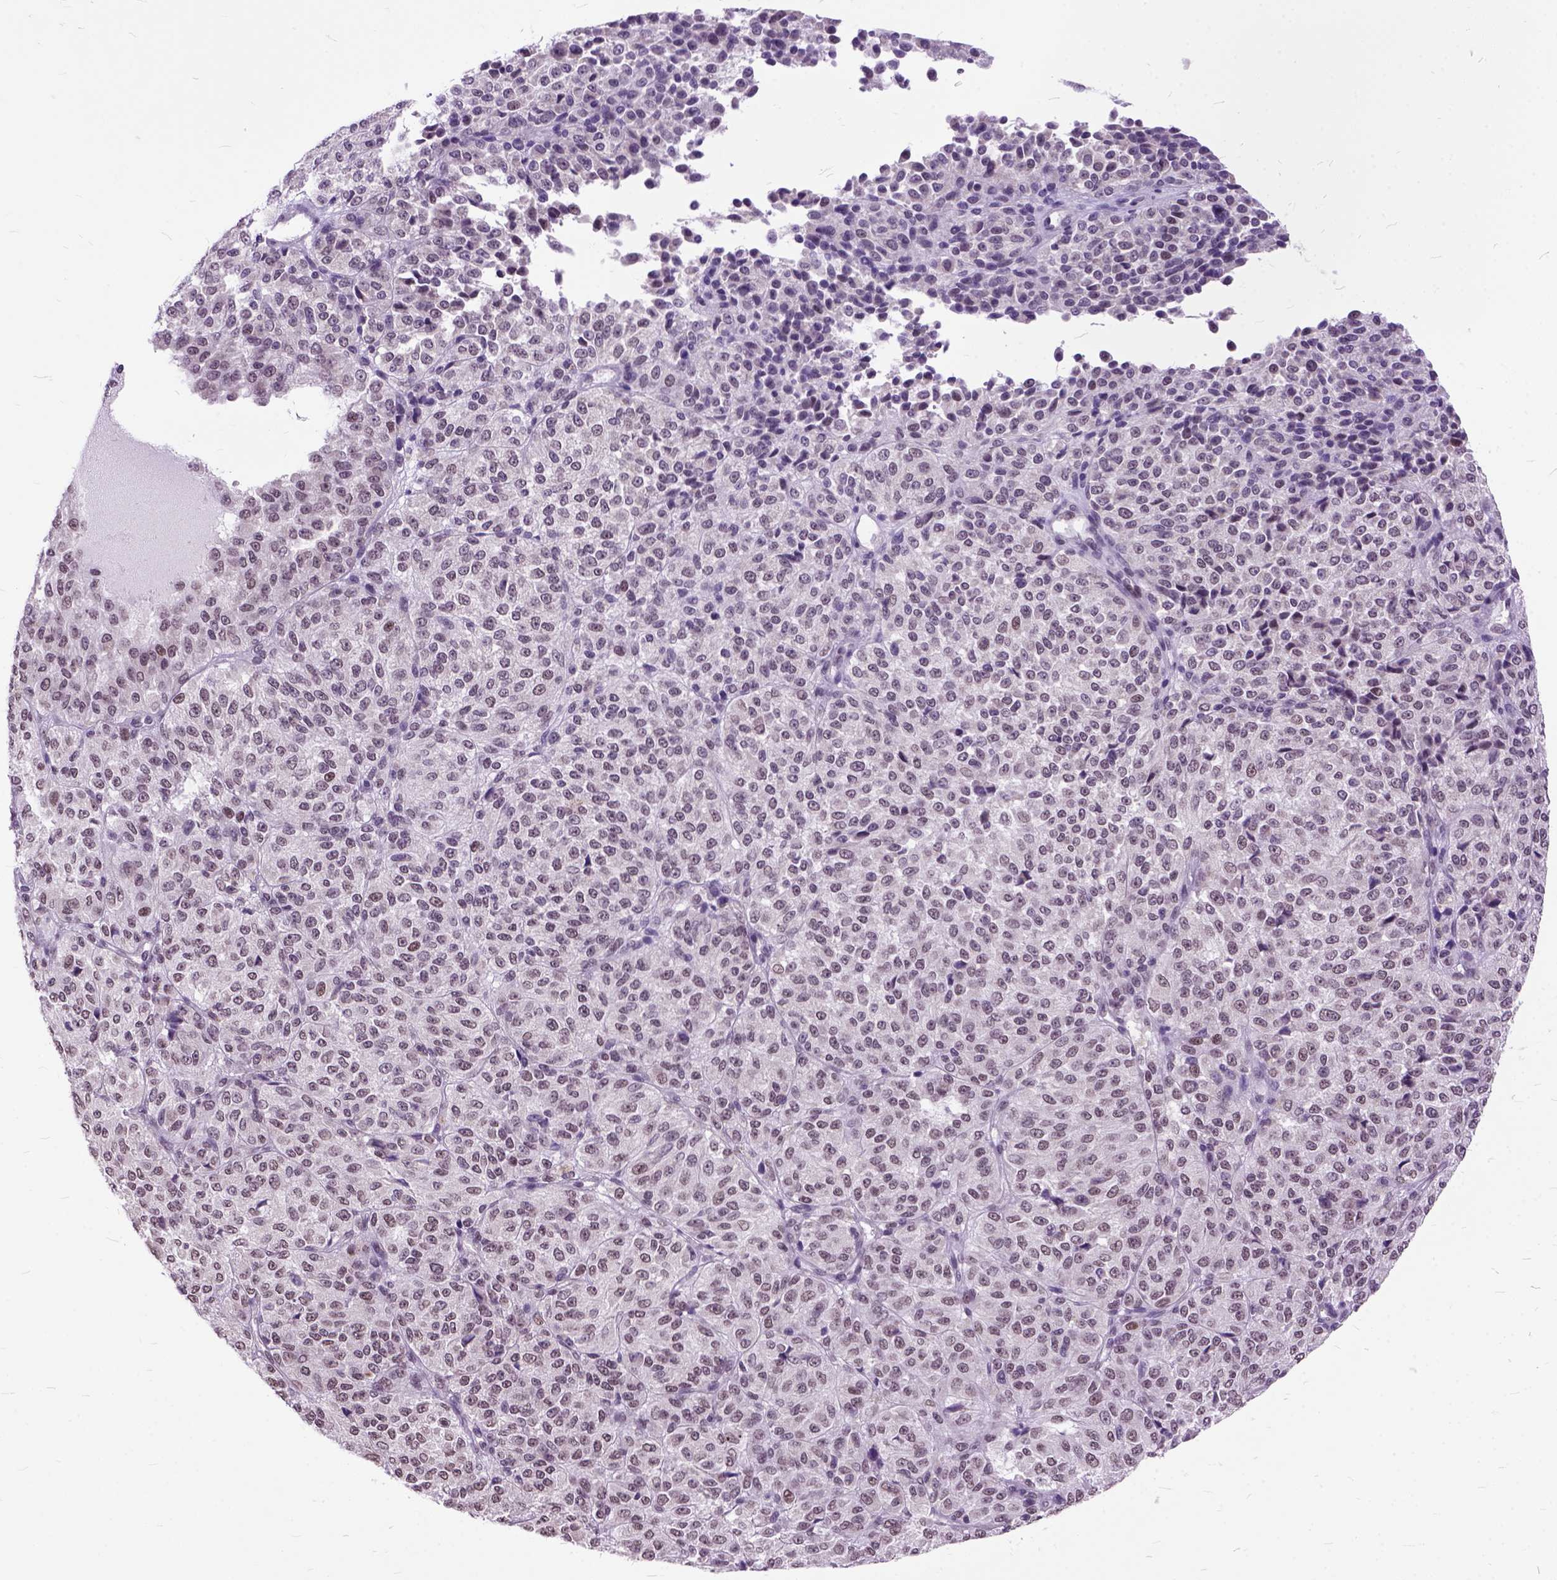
{"staining": {"intensity": "moderate", "quantity": ">75%", "location": "nuclear"}, "tissue": "melanoma", "cell_type": "Tumor cells", "image_type": "cancer", "snomed": [{"axis": "morphology", "description": "Malignant melanoma, Metastatic site"}, {"axis": "topography", "description": "Brain"}], "caption": "The photomicrograph demonstrates a brown stain indicating the presence of a protein in the nuclear of tumor cells in malignant melanoma (metastatic site). (DAB IHC, brown staining for protein, blue staining for nuclei).", "gene": "ORC5", "patient": {"sex": "female", "age": 56}}